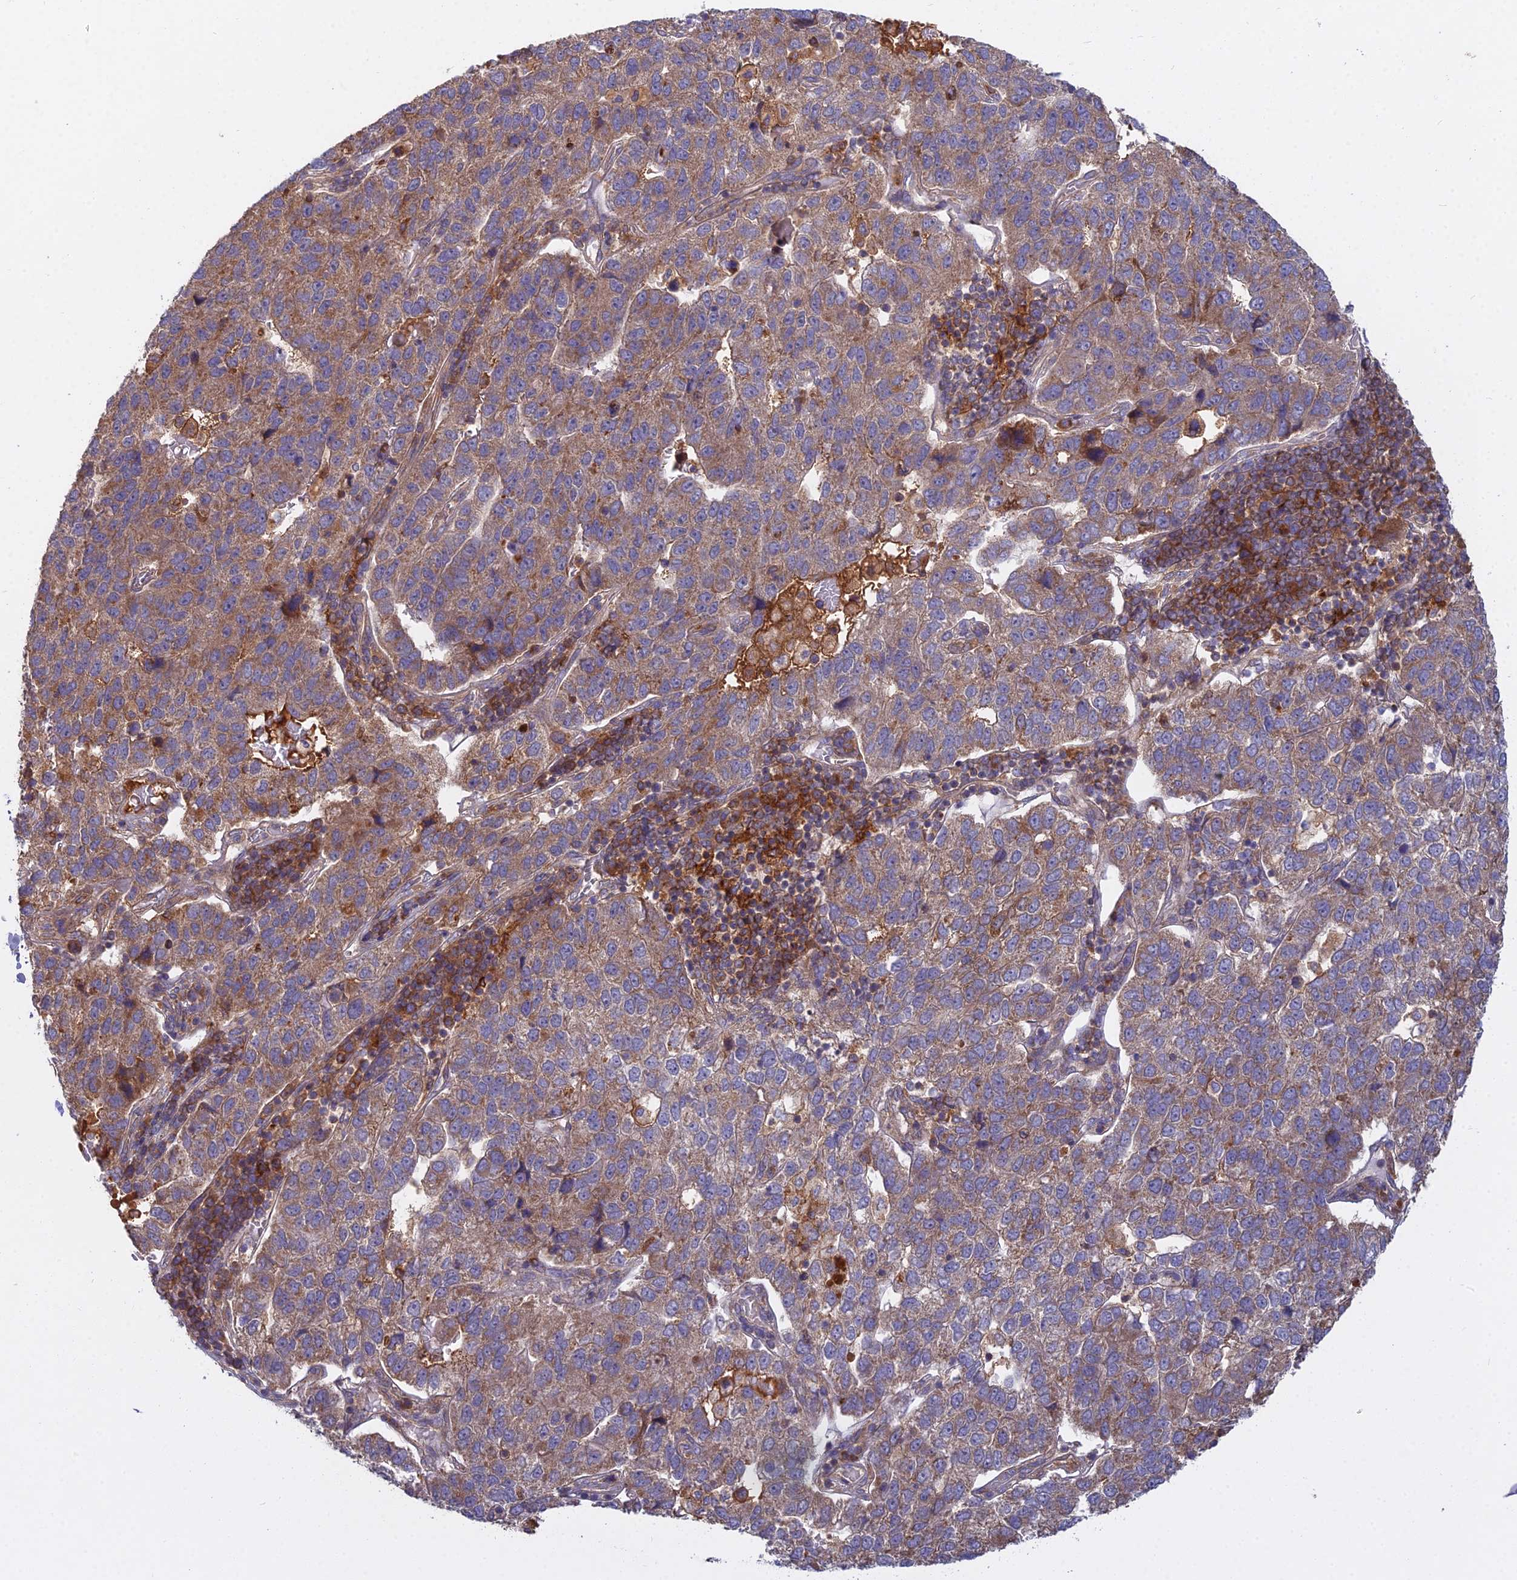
{"staining": {"intensity": "strong", "quantity": "25%-75%", "location": "cytoplasmic/membranous"}, "tissue": "pancreatic cancer", "cell_type": "Tumor cells", "image_type": "cancer", "snomed": [{"axis": "morphology", "description": "Adenocarcinoma, NOS"}, {"axis": "topography", "description": "Pancreas"}], "caption": "Immunohistochemical staining of human pancreatic cancer (adenocarcinoma) reveals high levels of strong cytoplasmic/membranous staining in about 25%-75% of tumor cells. (DAB IHC with brightfield microscopy, high magnification).", "gene": "CCDC167", "patient": {"sex": "female", "age": 61}}